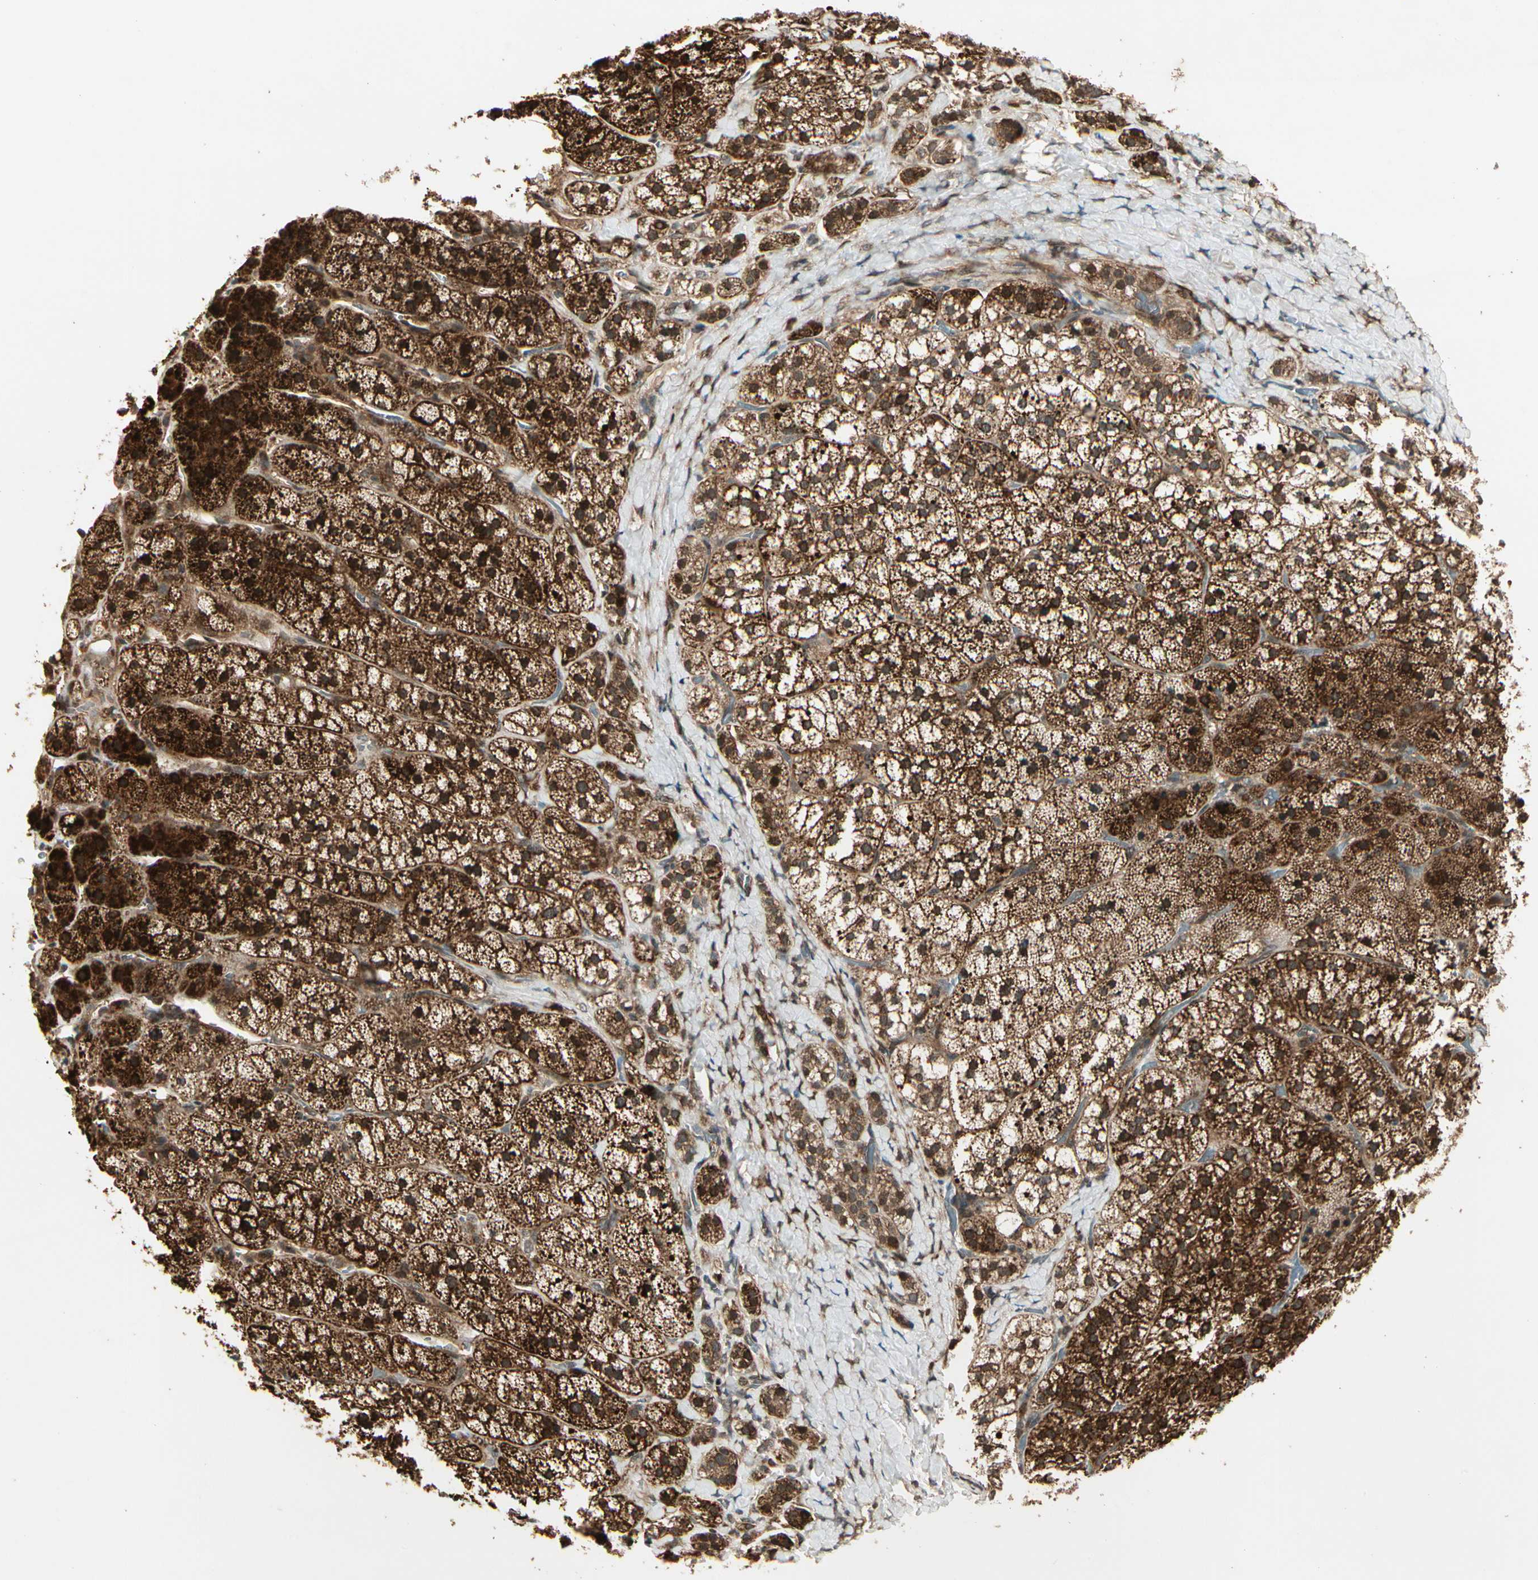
{"staining": {"intensity": "strong", "quantity": ">75%", "location": "cytoplasmic/membranous"}, "tissue": "adrenal gland", "cell_type": "Glandular cells", "image_type": "normal", "snomed": [{"axis": "morphology", "description": "Normal tissue, NOS"}, {"axis": "topography", "description": "Adrenal gland"}], "caption": "Strong cytoplasmic/membranous positivity for a protein is identified in about >75% of glandular cells of benign adrenal gland using immunohistochemistry.", "gene": "GLUL", "patient": {"sex": "female", "age": 44}}